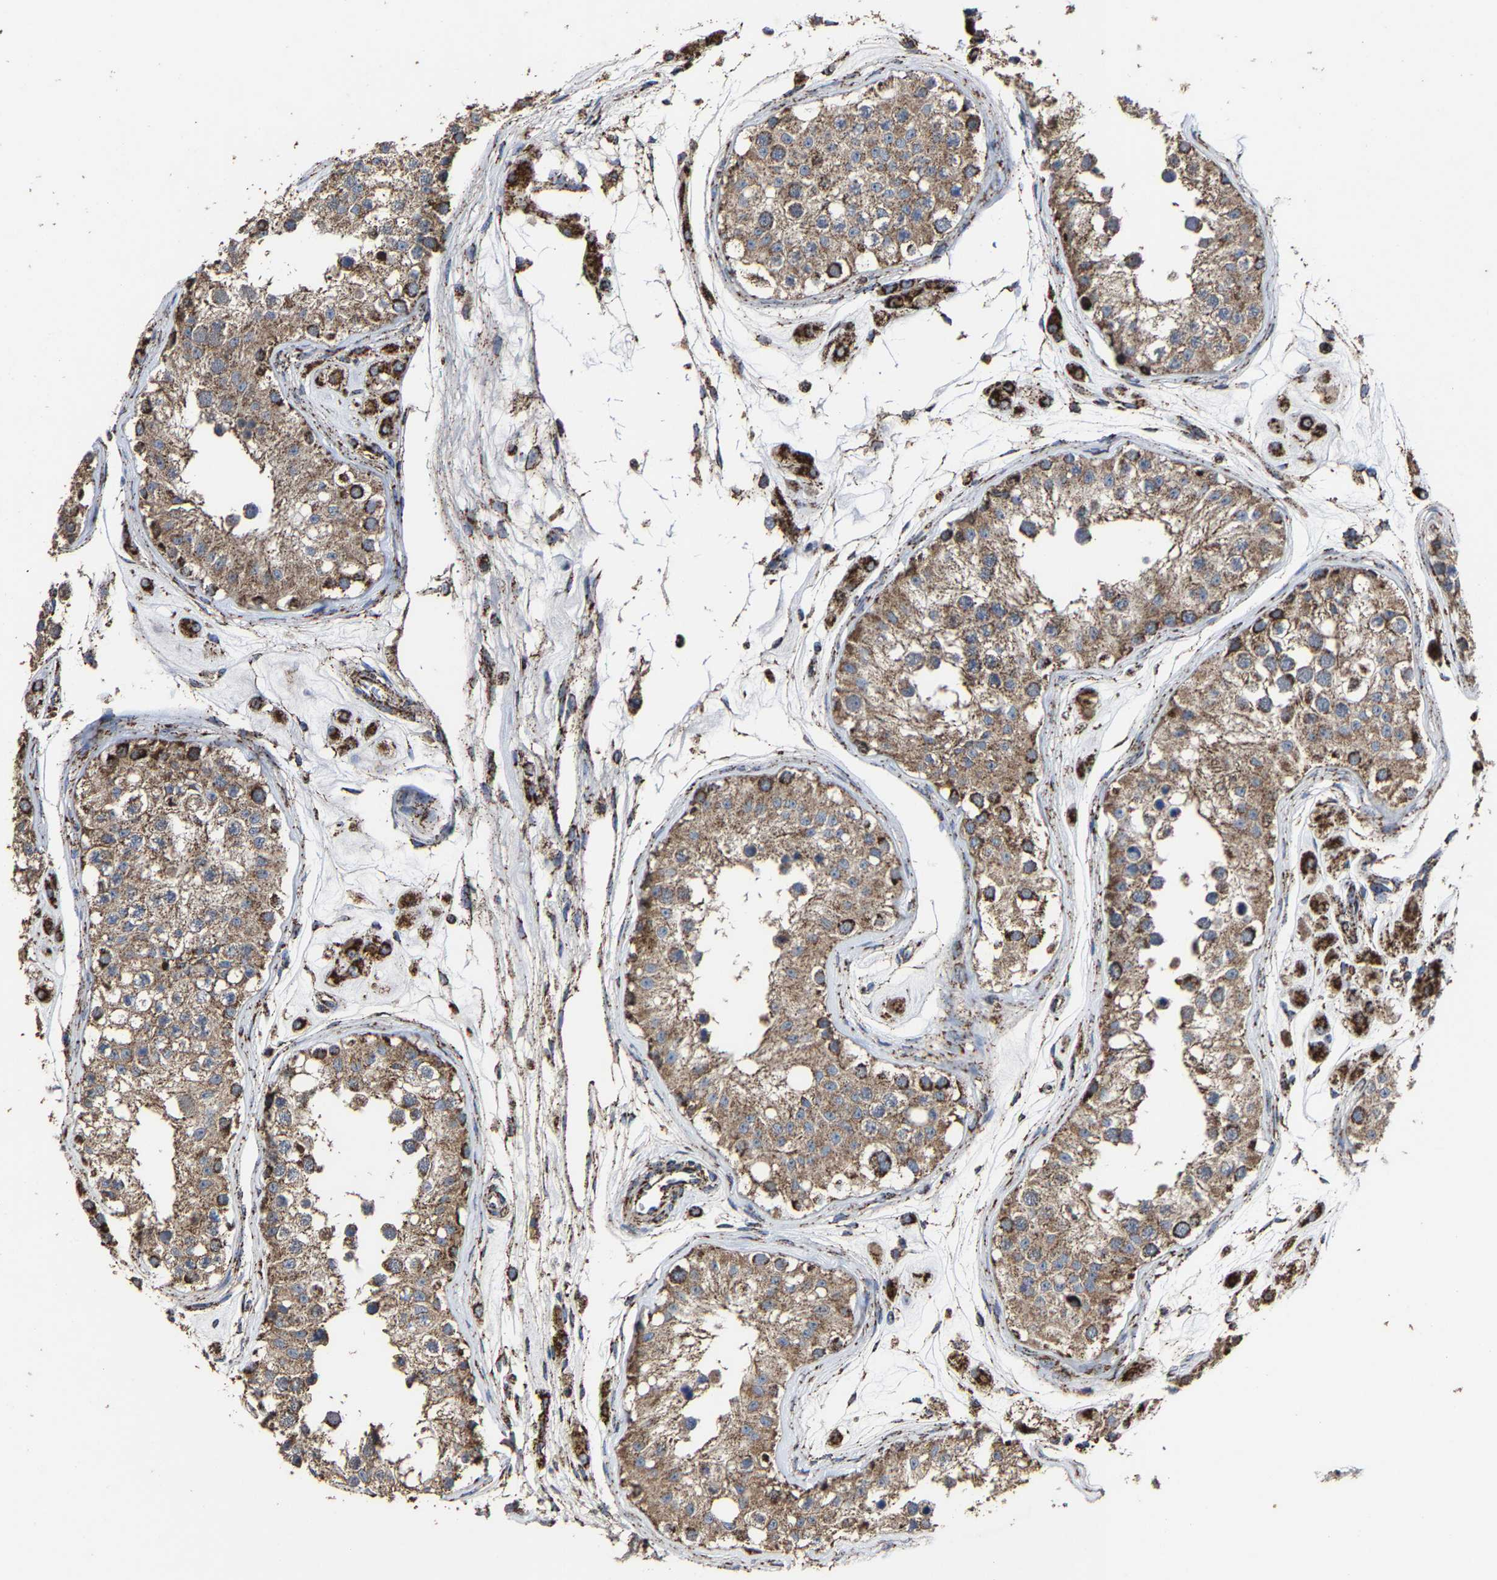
{"staining": {"intensity": "strong", "quantity": "<25%", "location": "cytoplasmic/membranous,nuclear"}, "tissue": "testis", "cell_type": "Cells in seminiferous ducts", "image_type": "normal", "snomed": [{"axis": "morphology", "description": "Normal tissue, NOS"}, {"axis": "morphology", "description": "Adenocarcinoma, metastatic, NOS"}, {"axis": "topography", "description": "Testis"}], "caption": "A brown stain shows strong cytoplasmic/membranous,nuclear staining of a protein in cells in seminiferous ducts of benign testis.", "gene": "NDUFV3", "patient": {"sex": "male", "age": 26}}